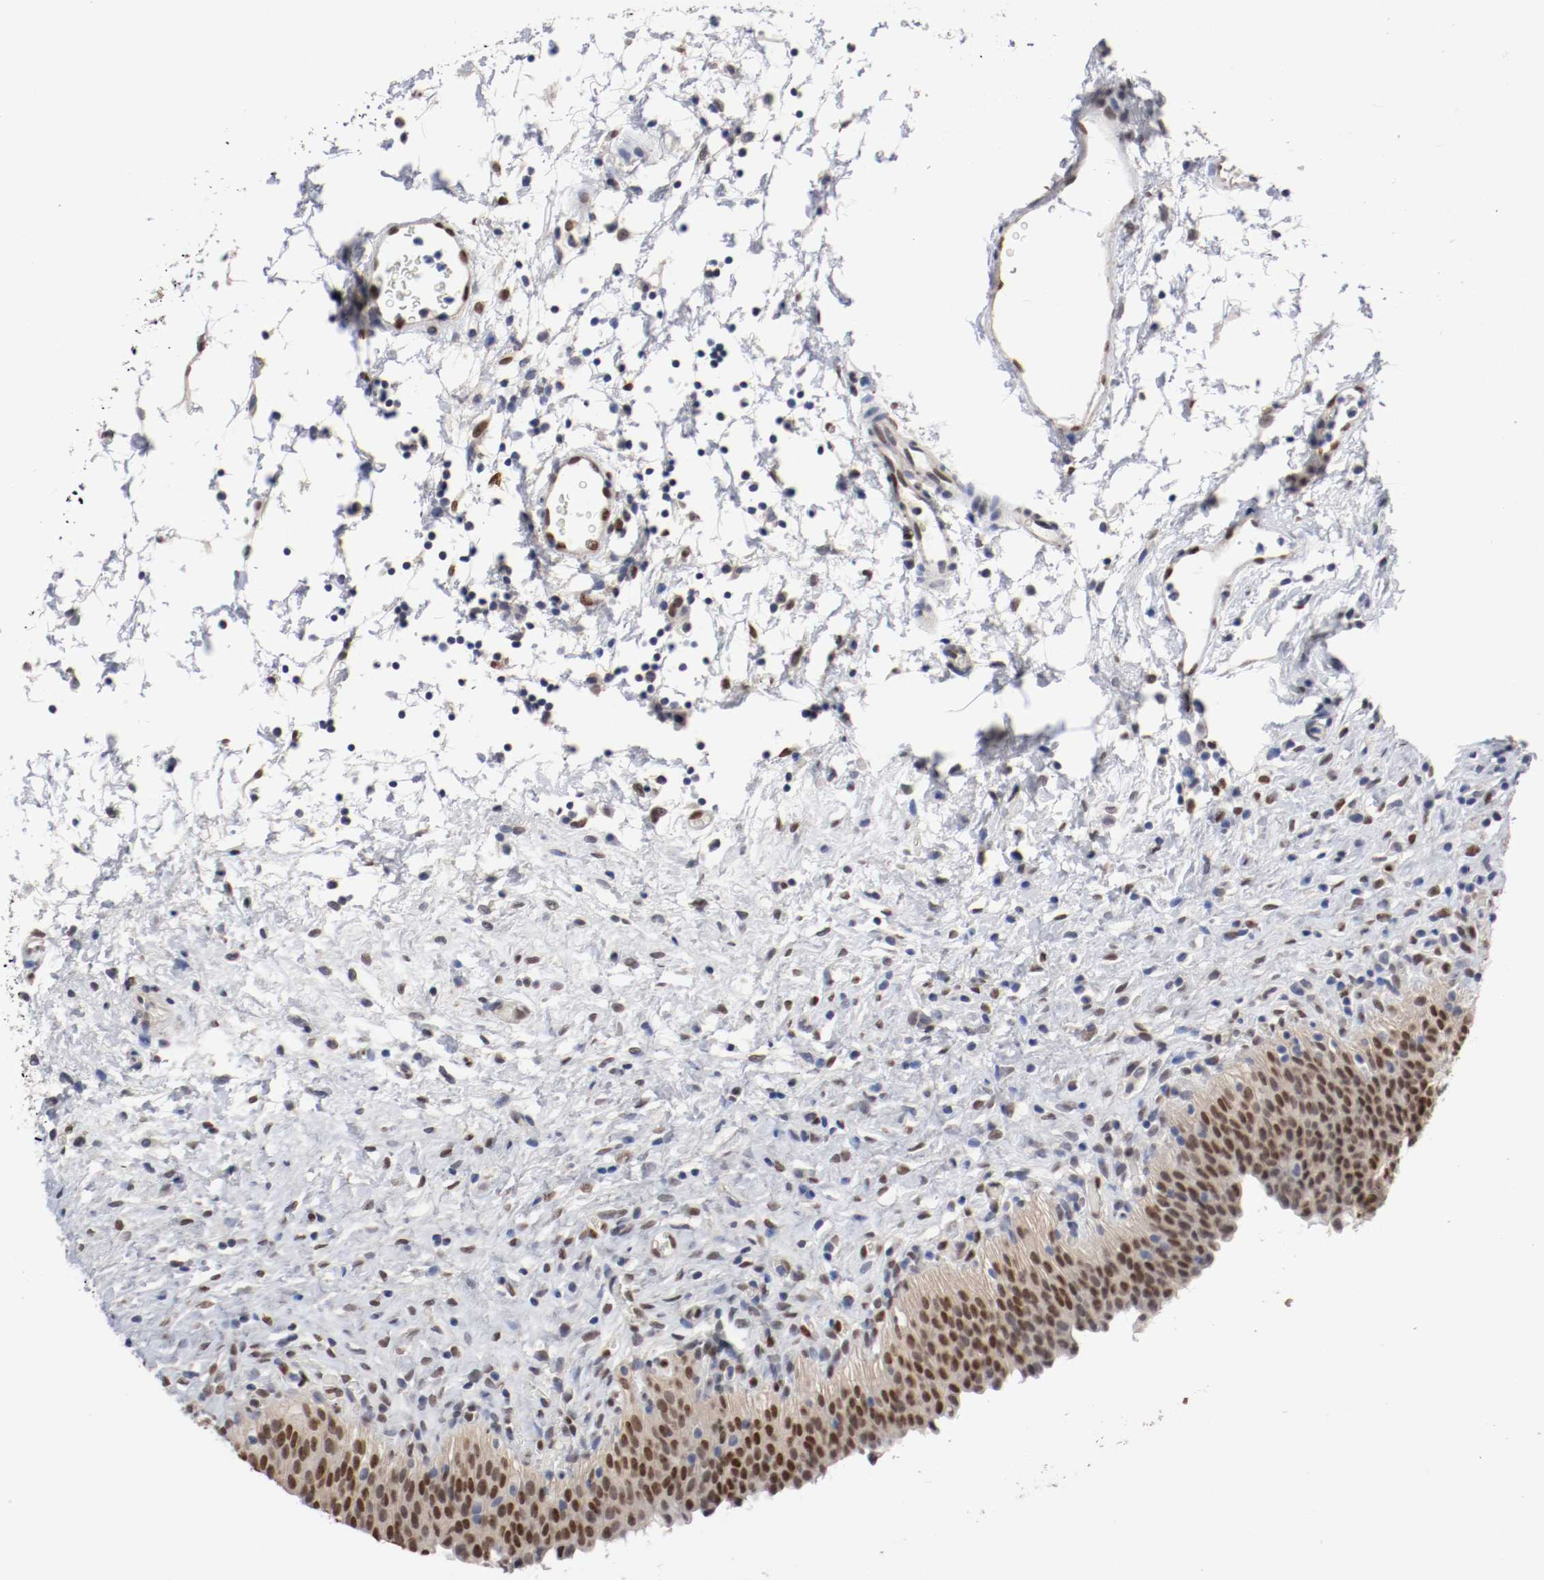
{"staining": {"intensity": "strong", "quantity": ">75%", "location": "cytoplasmic/membranous,nuclear"}, "tissue": "urinary bladder", "cell_type": "Urothelial cells", "image_type": "normal", "snomed": [{"axis": "morphology", "description": "Normal tissue, NOS"}, {"axis": "topography", "description": "Urinary bladder"}], "caption": "Protein positivity by immunohistochemistry (IHC) shows strong cytoplasmic/membranous,nuclear staining in about >75% of urothelial cells in benign urinary bladder.", "gene": "FOSL2", "patient": {"sex": "male", "age": 51}}